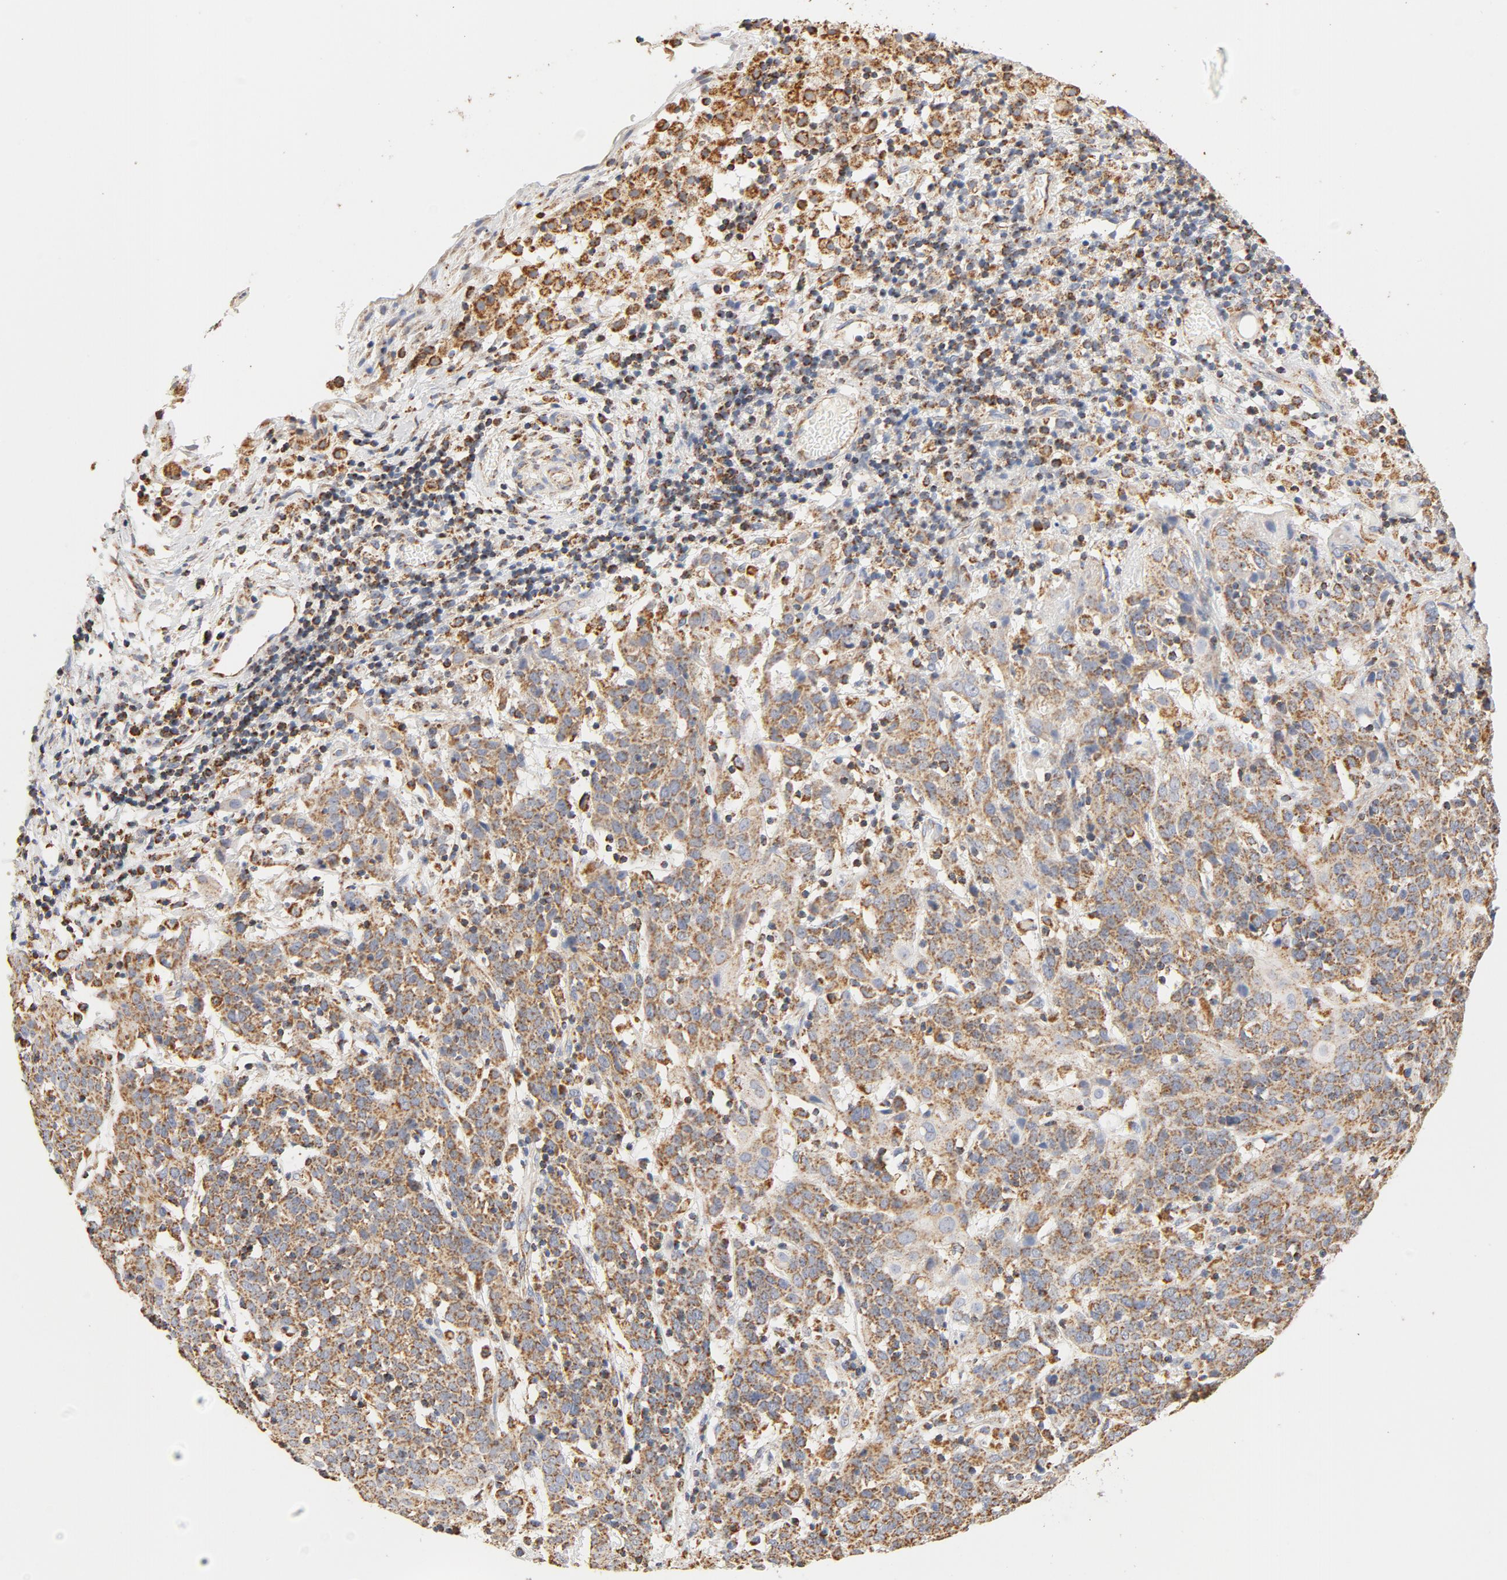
{"staining": {"intensity": "moderate", "quantity": ">75%", "location": "cytoplasmic/membranous"}, "tissue": "cervical cancer", "cell_type": "Tumor cells", "image_type": "cancer", "snomed": [{"axis": "morphology", "description": "Normal tissue, NOS"}, {"axis": "morphology", "description": "Squamous cell carcinoma, NOS"}, {"axis": "topography", "description": "Cervix"}], "caption": "Brown immunohistochemical staining in human cervical cancer demonstrates moderate cytoplasmic/membranous staining in about >75% of tumor cells.", "gene": "COX4I1", "patient": {"sex": "female", "age": 67}}